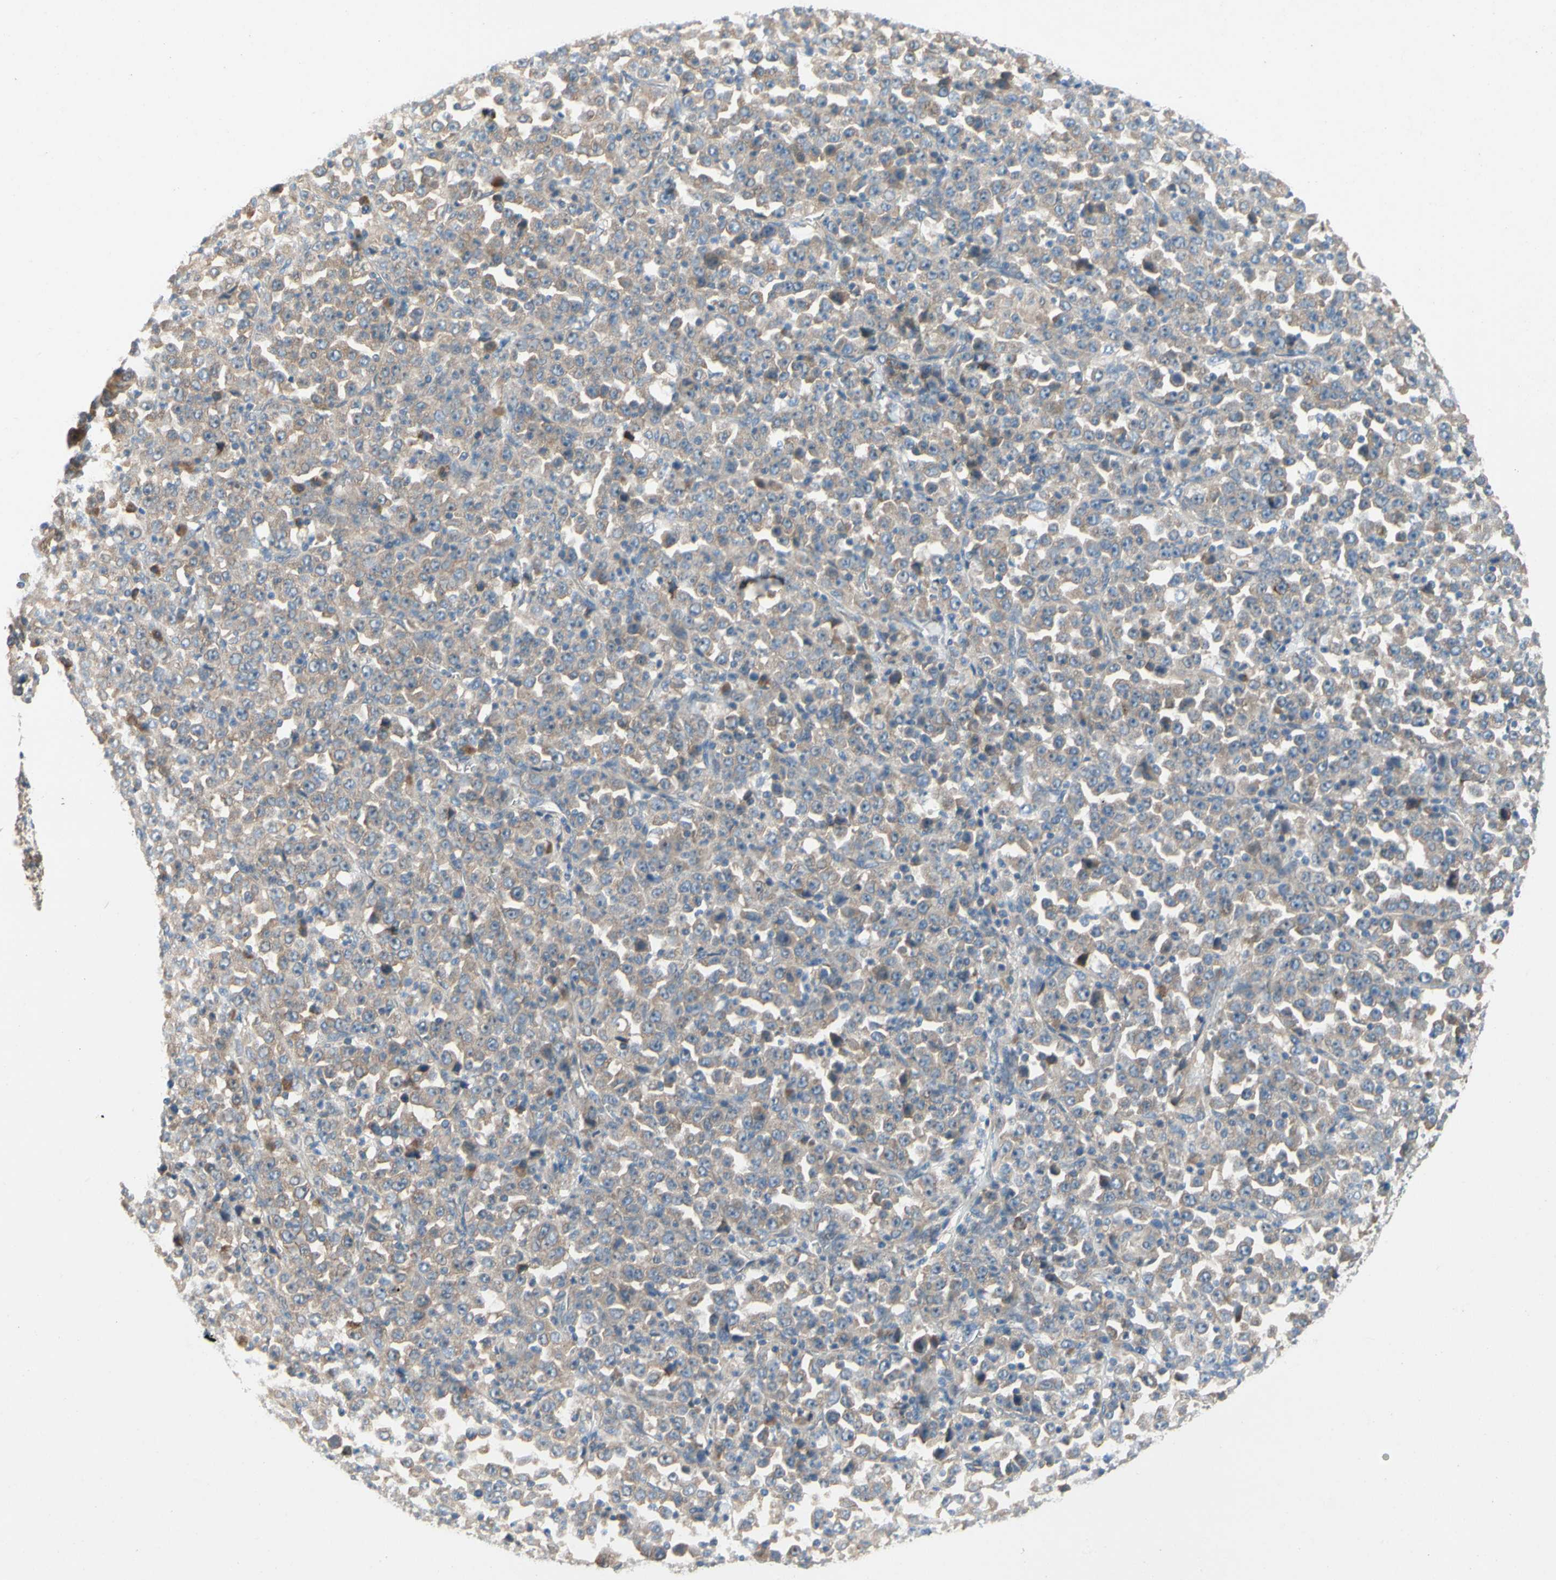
{"staining": {"intensity": "weak", "quantity": ">75%", "location": "cytoplasmic/membranous"}, "tissue": "stomach cancer", "cell_type": "Tumor cells", "image_type": "cancer", "snomed": [{"axis": "morphology", "description": "Normal tissue, NOS"}, {"axis": "morphology", "description": "Adenocarcinoma, NOS"}, {"axis": "topography", "description": "Stomach, upper"}, {"axis": "topography", "description": "Stomach"}], "caption": "Tumor cells reveal low levels of weak cytoplasmic/membranous positivity in about >75% of cells in human adenocarcinoma (stomach).", "gene": "KLHDC8B", "patient": {"sex": "male", "age": 59}}